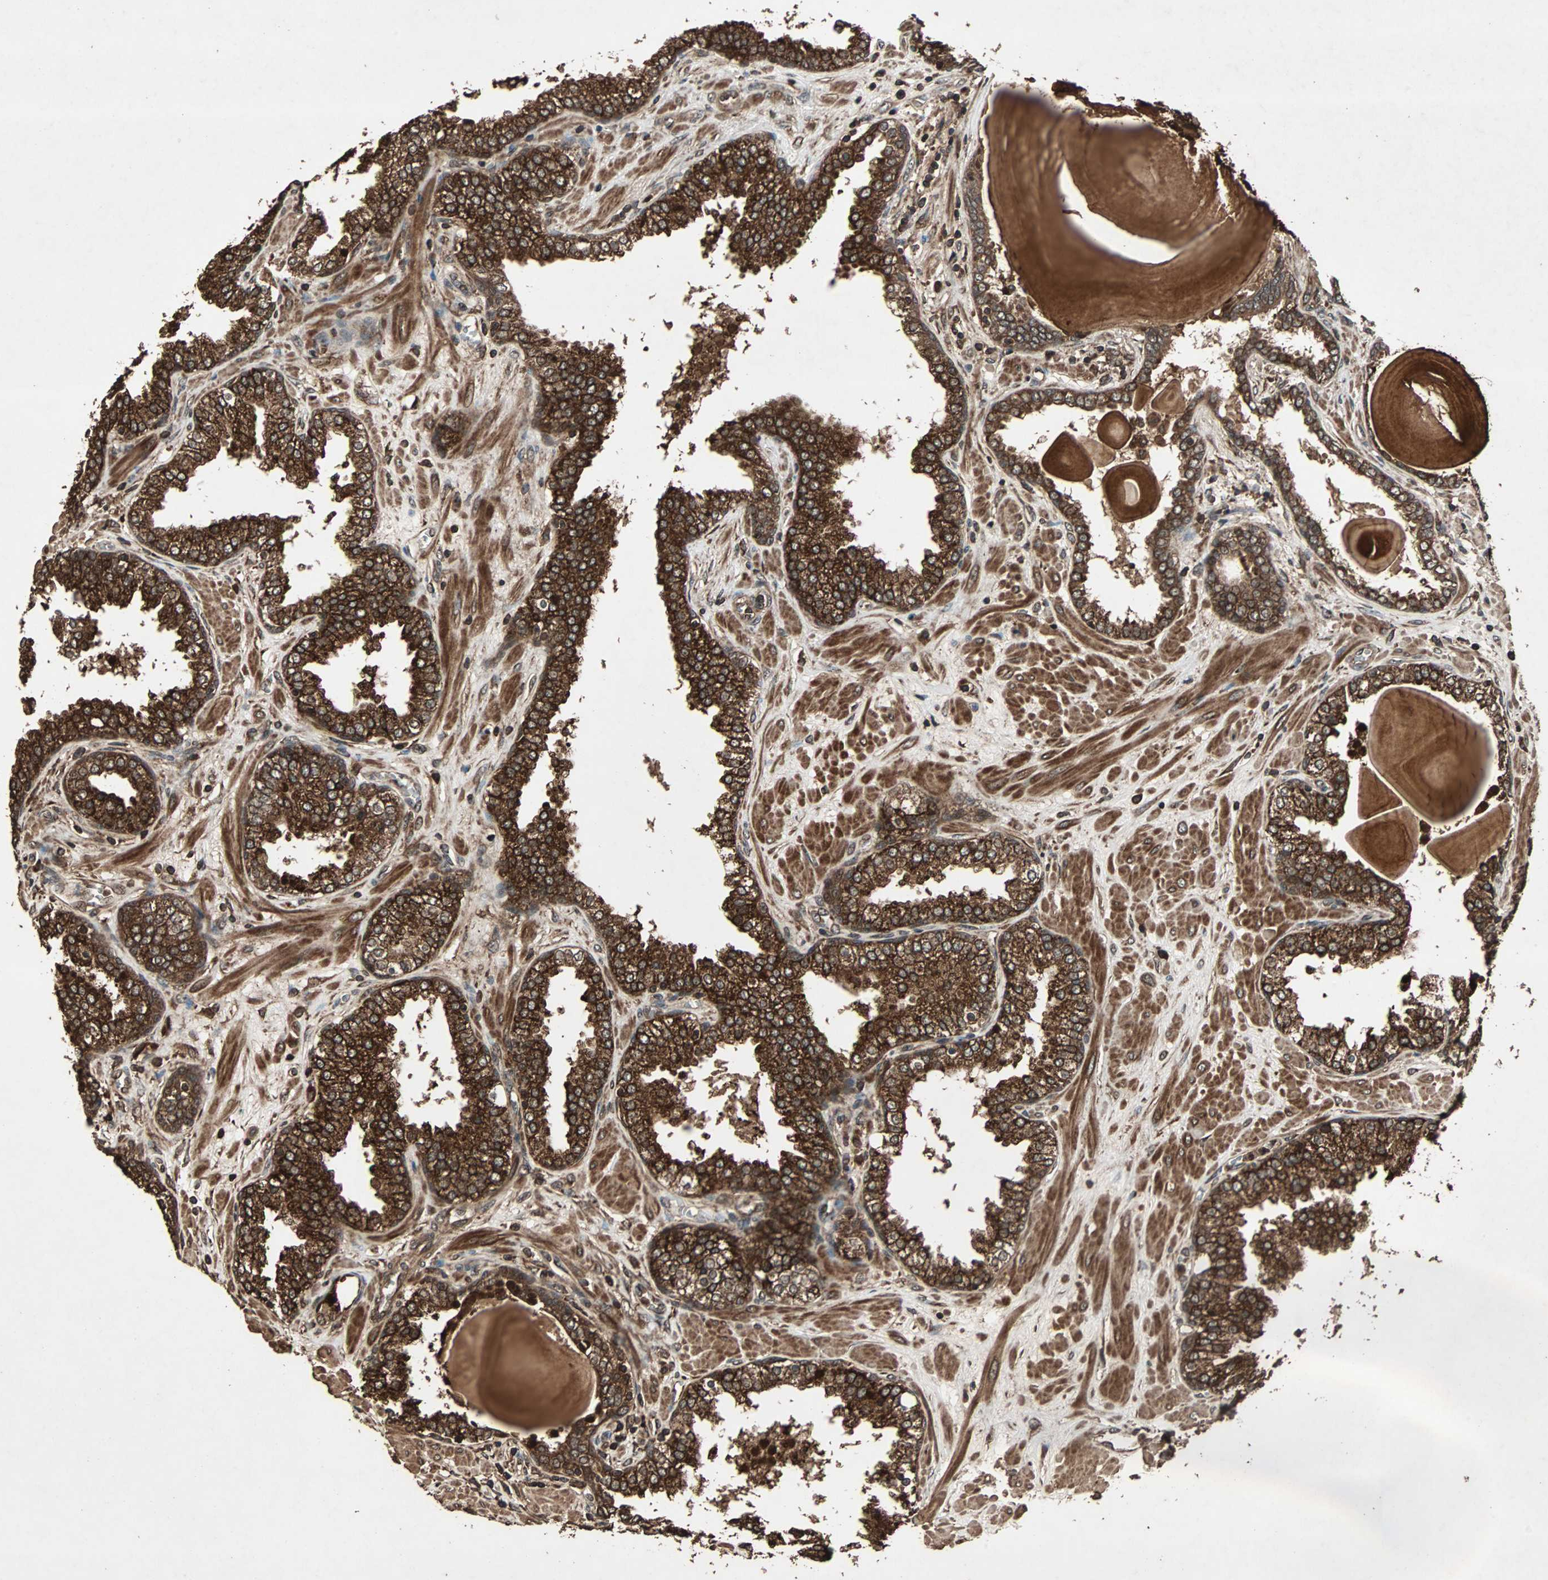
{"staining": {"intensity": "strong", "quantity": ">75%", "location": "cytoplasmic/membranous"}, "tissue": "prostate", "cell_type": "Glandular cells", "image_type": "normal", "snomed": [{"axis": "morphology", "description": "Normal tissue, NOS"}, {"axis": "topography", "description": "Prostate"}], "caption": "IHC histopathology image of unremarkable human prostate stained for a protein (brown), which exhibits high levels of strong cytoplasmic/membranous staining in about >75% of glandular cells.", "gene": "LAMTOR5", "patient": {"sex": "male", "age": 51}}